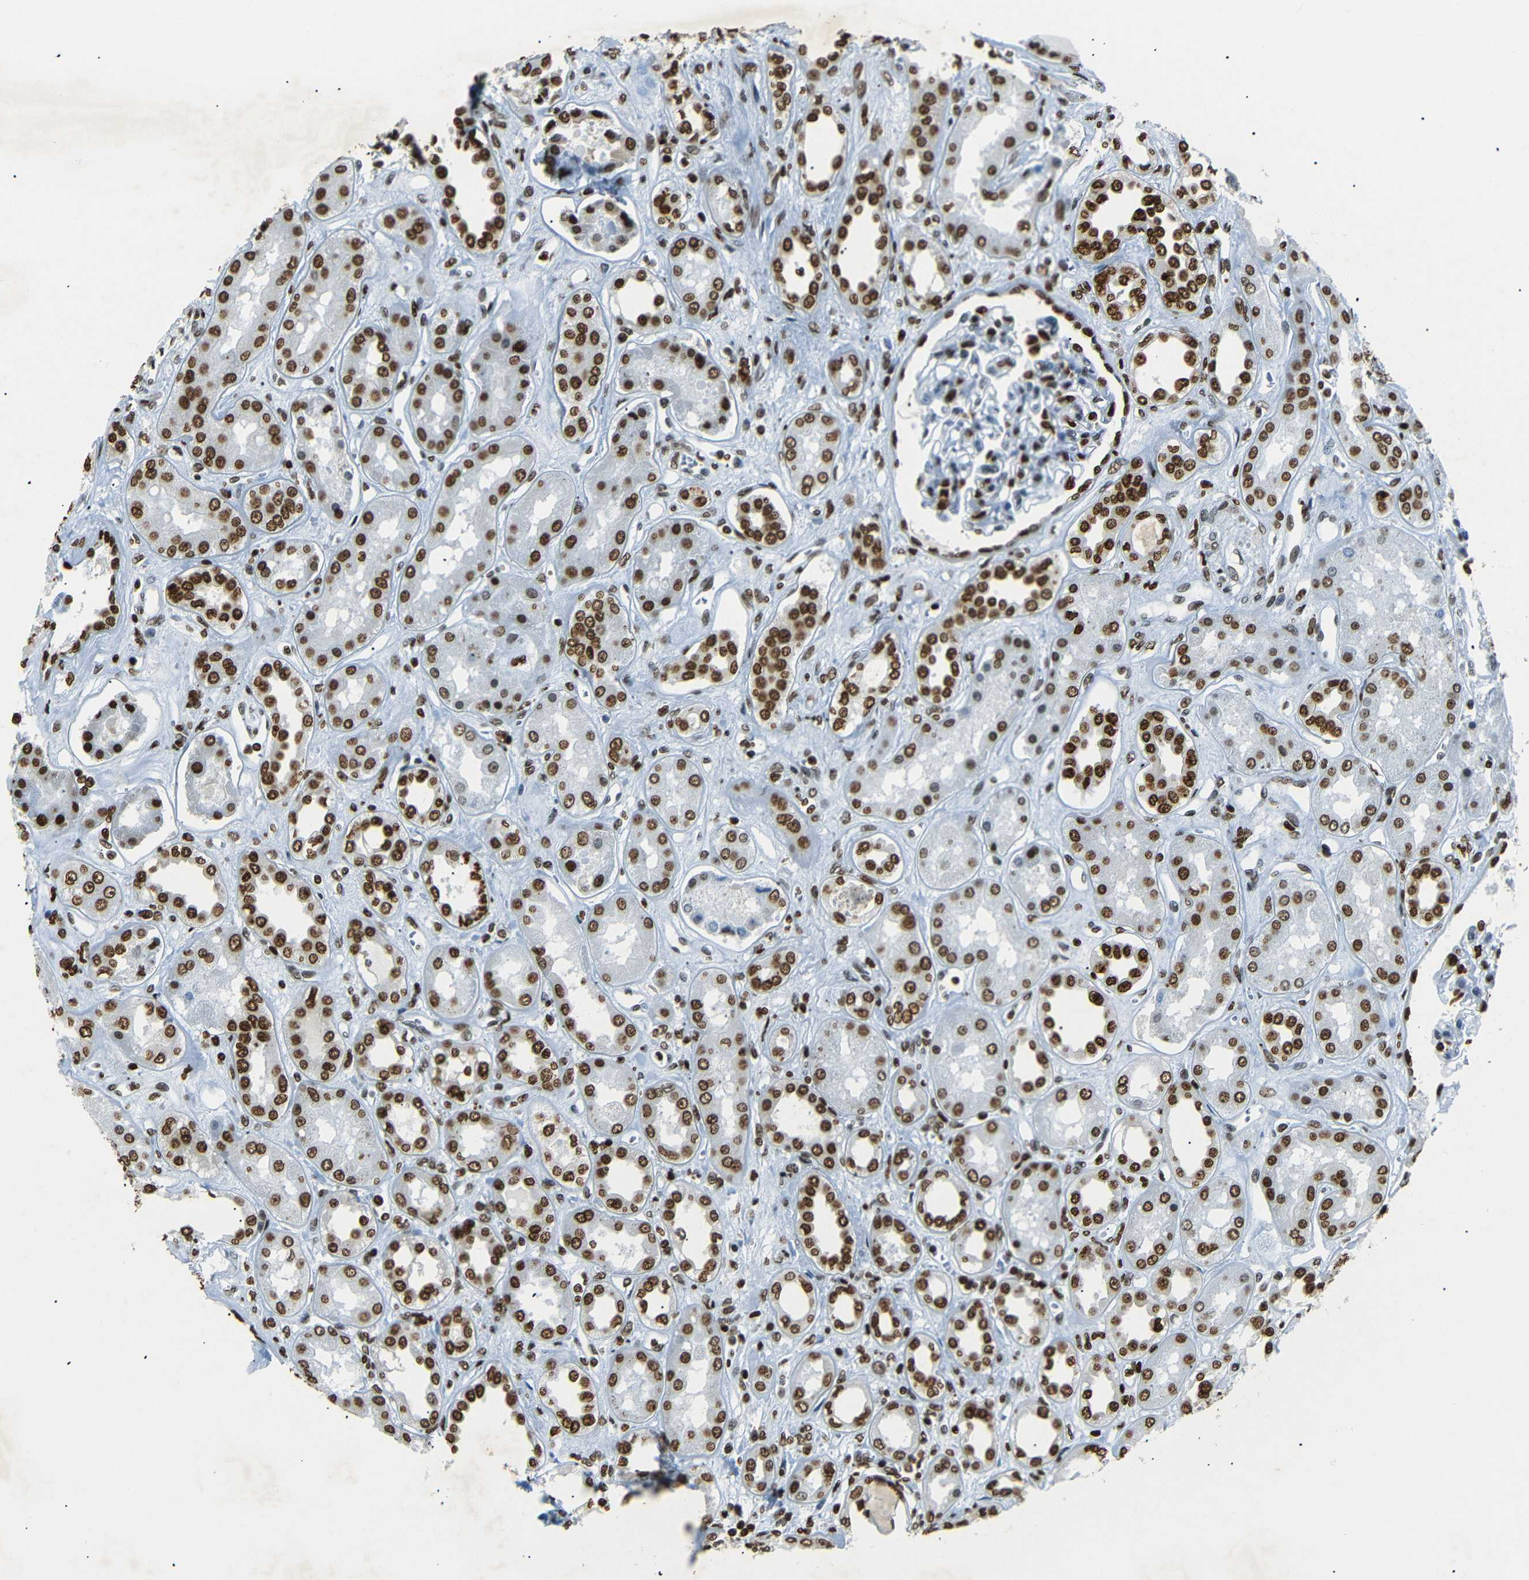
{"staining": {"intensity": "strong", "quantity": "25%-75%", "location": "nuclear"}, "tissue": "kidney", "cell_type": "Cells in glomeruli", "image_type": "normal", "snomed": [{"axis": "morphology", "description": "Normal tissue, NOS"}, {"axis": "topography", "description": "Kidney"}], "caption": "High-magnification brightfield microscopy of normal kidney stained with DAB (brown) and counterstained with hematoxylin (blue). cells in glomeruli exhibit strong nuclear positivity is present in approximately25%-75% of cells.", "gene": "HMGN1", "patient": {"sex": "male", "age": 59}}